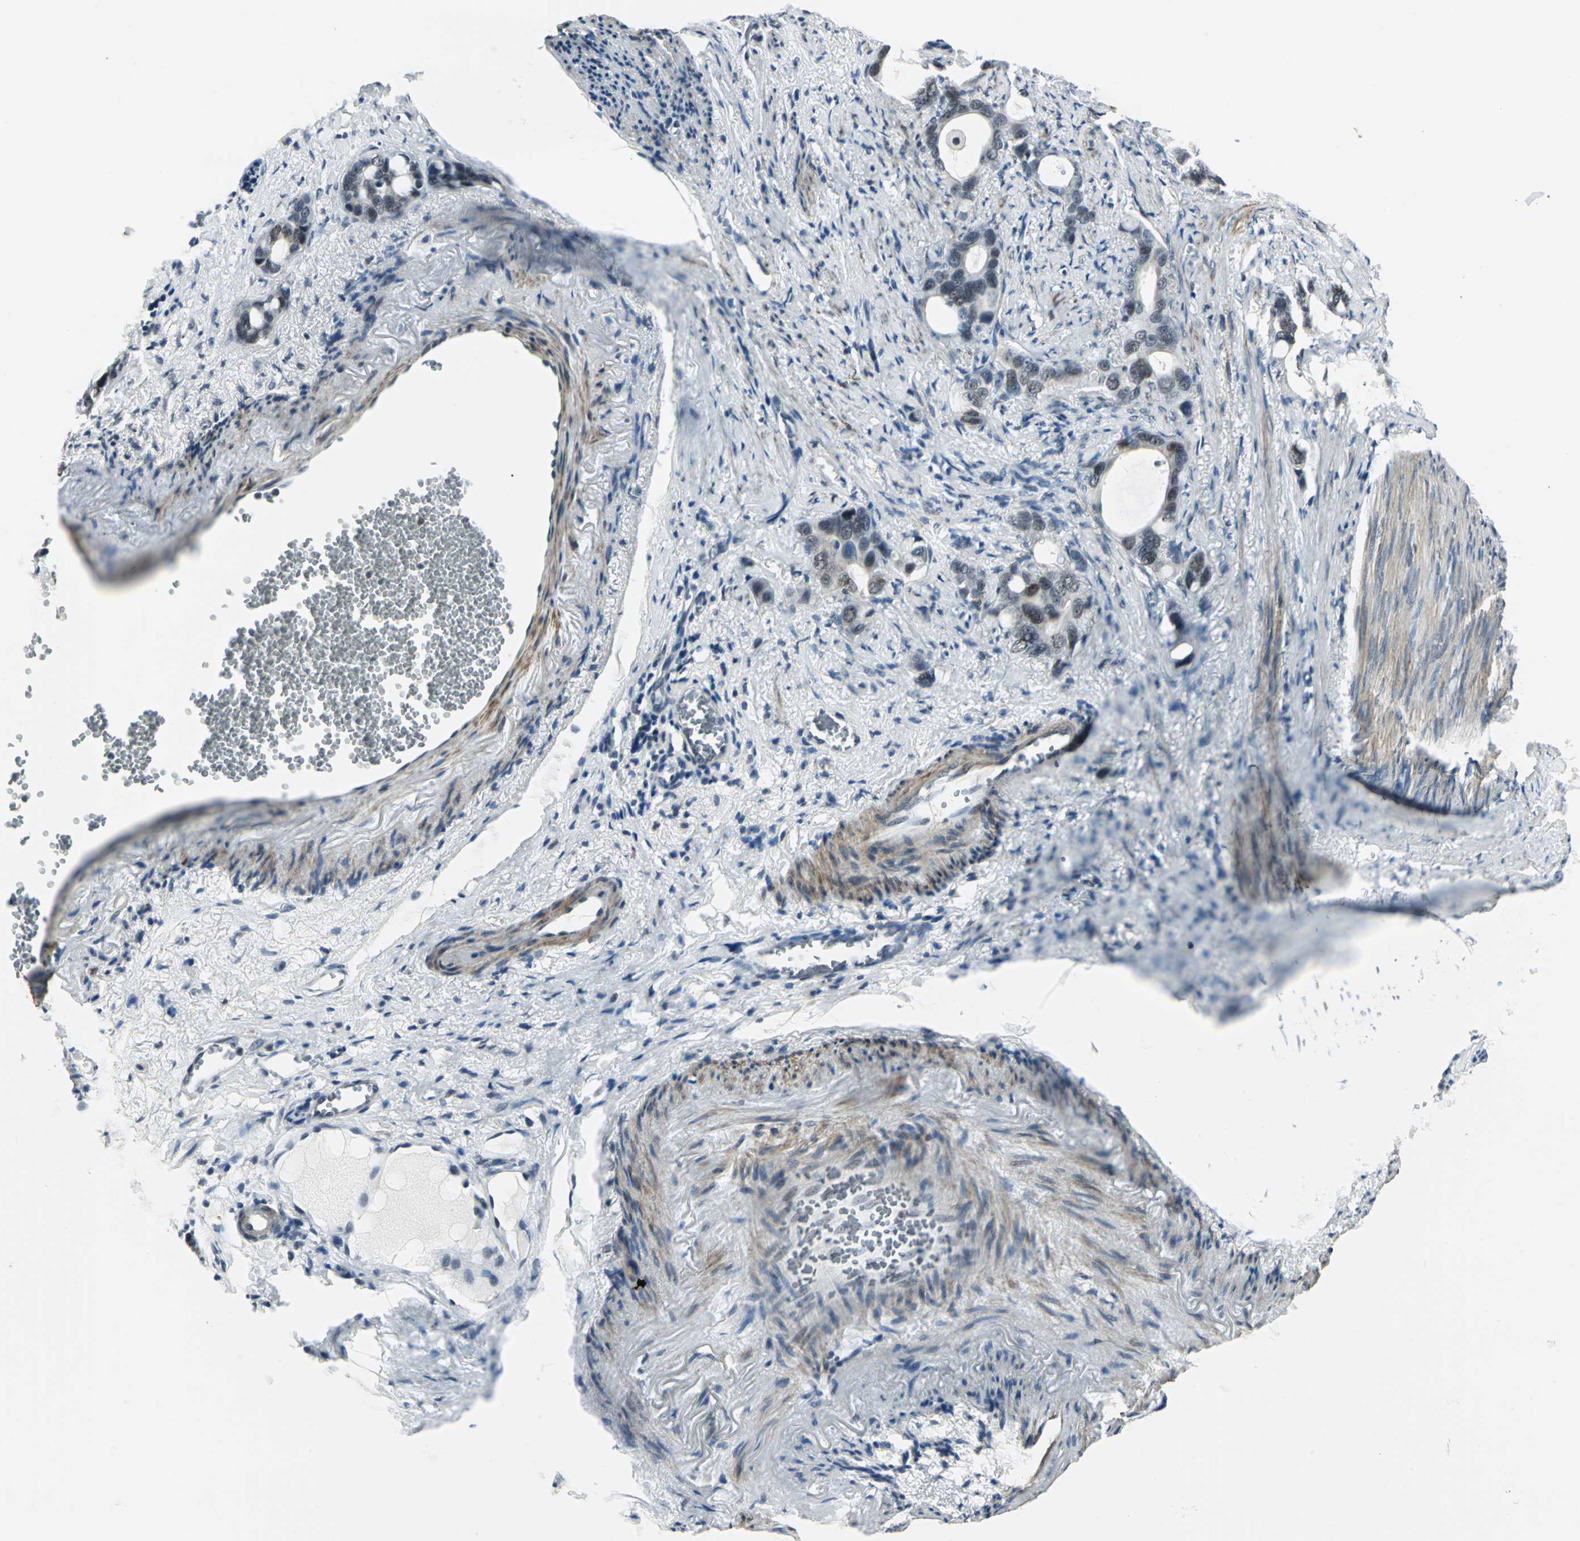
{"staining": {"intensity": "weak", "quantity": "25%-75%", "location": "cytoplasmic/membranous"}, "tissue": "stomach cancer", "cell_type": "Tumor cells", "image_type": "cancer", "snomed": [{"axis": "morphology", "description": "Adenocarcinoma, NOS"}, {"axis": "topography", "description": "Stomach"}], "caption": "Stomach cancer tissue shows weak cytoplasmic/membranous expression in approximately 25%-75% of tumor cells", "gene": "MTA1", "patient": {"sex": "female", "age": 75}}